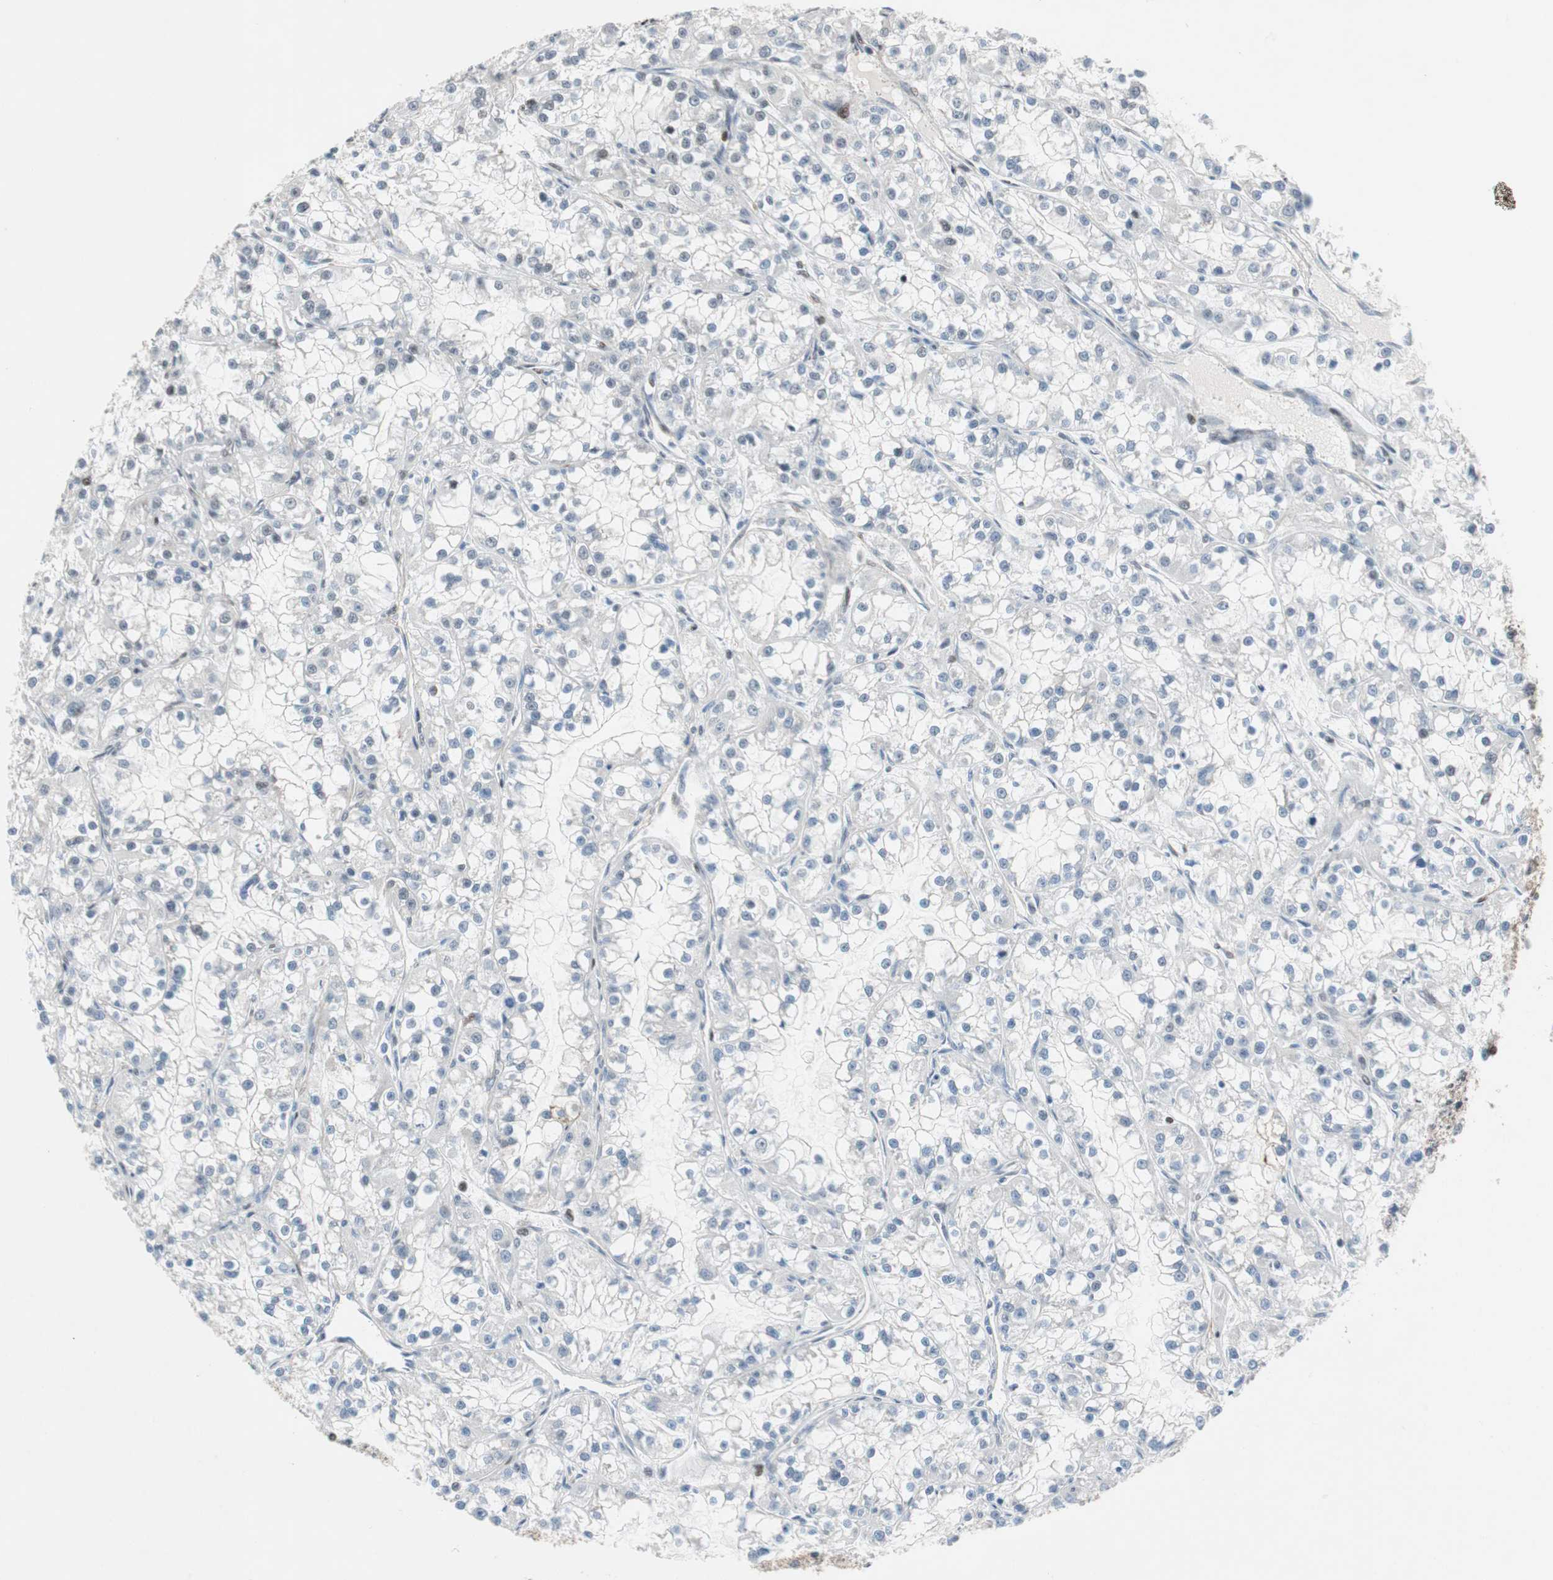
{"staining": {"intensity": "negative", "quantity": "none", "location": "none"}, "tissue": "renal cancer", "cell_type": "Tumor cells", "image_type": "cancer", "snomed": [{"axis": "morphology", "description": "Adenocarcinoma, NOS"}, {"axis": "topography", "description": "Kidney"}], "caption": "Immunohistochemistry (IHC) histopathology image of renal cancer stained for a protein (brown), which displays no positivity in tumor cells.", "gene": "FBXO44", "patient": {"sex": "female", "age": 52}}